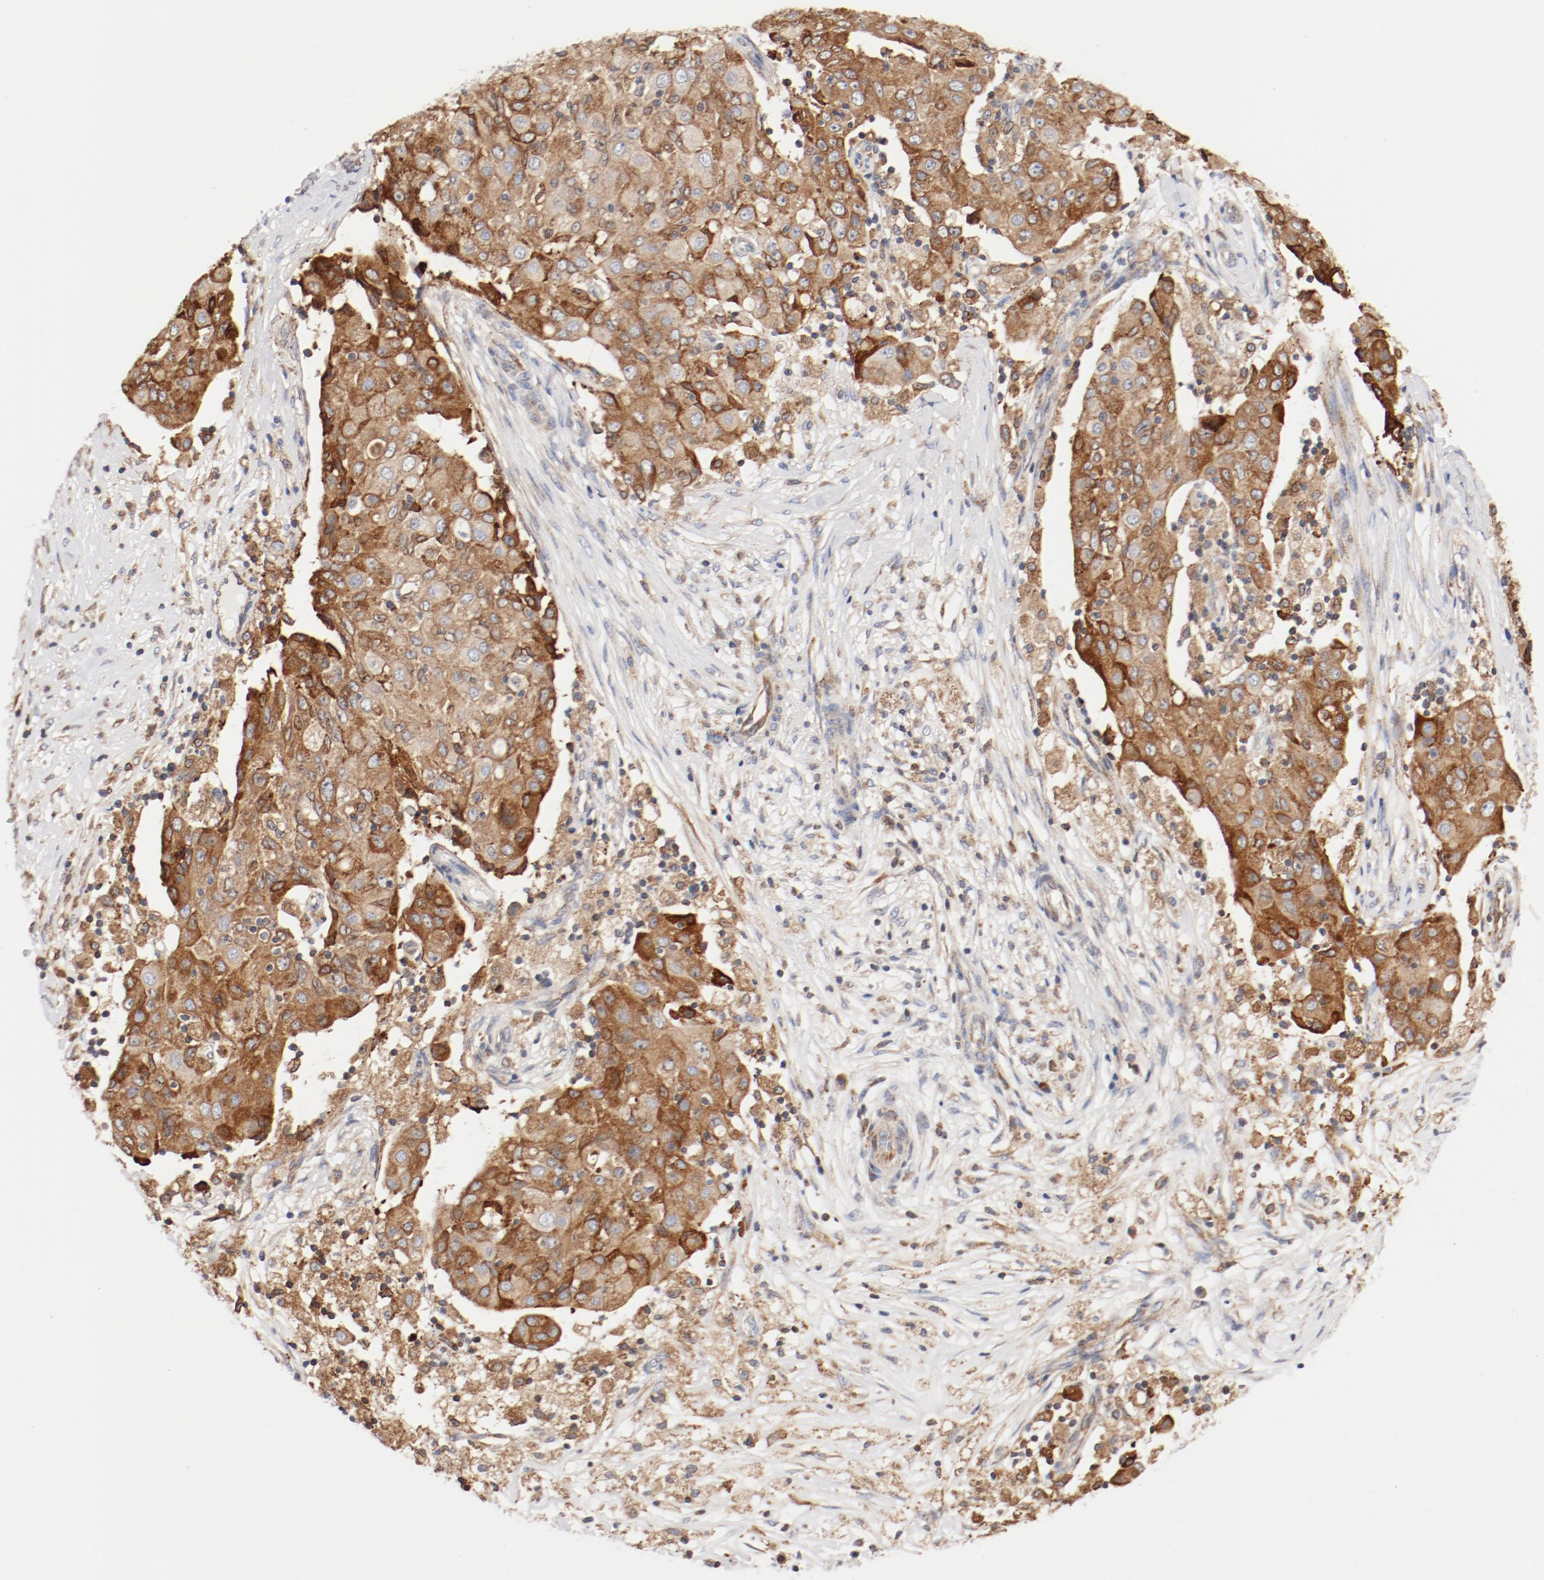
{"staining": {"intensity": "moderate", "quantity": ">75%", "location": "cytoplasmic/membranous"}, "tissue": "ovarian cancer", "cell_type": "Tumor cells", "image_type": "cancer", "snomed": [{"axis": "morphology", "description": "Carcinoma, endometroid"}, {"axis": "topography", "description": "Ovary"}], "caption": "This is a photomicrograph of immunohistochemistry staining of ovarian endometroid carcinoma, which shows moderate staining in the cytoplasmic/membranous of tumor cells.", "gene": "PDPK1", "patient": {"sex": "female", "age": 42}}